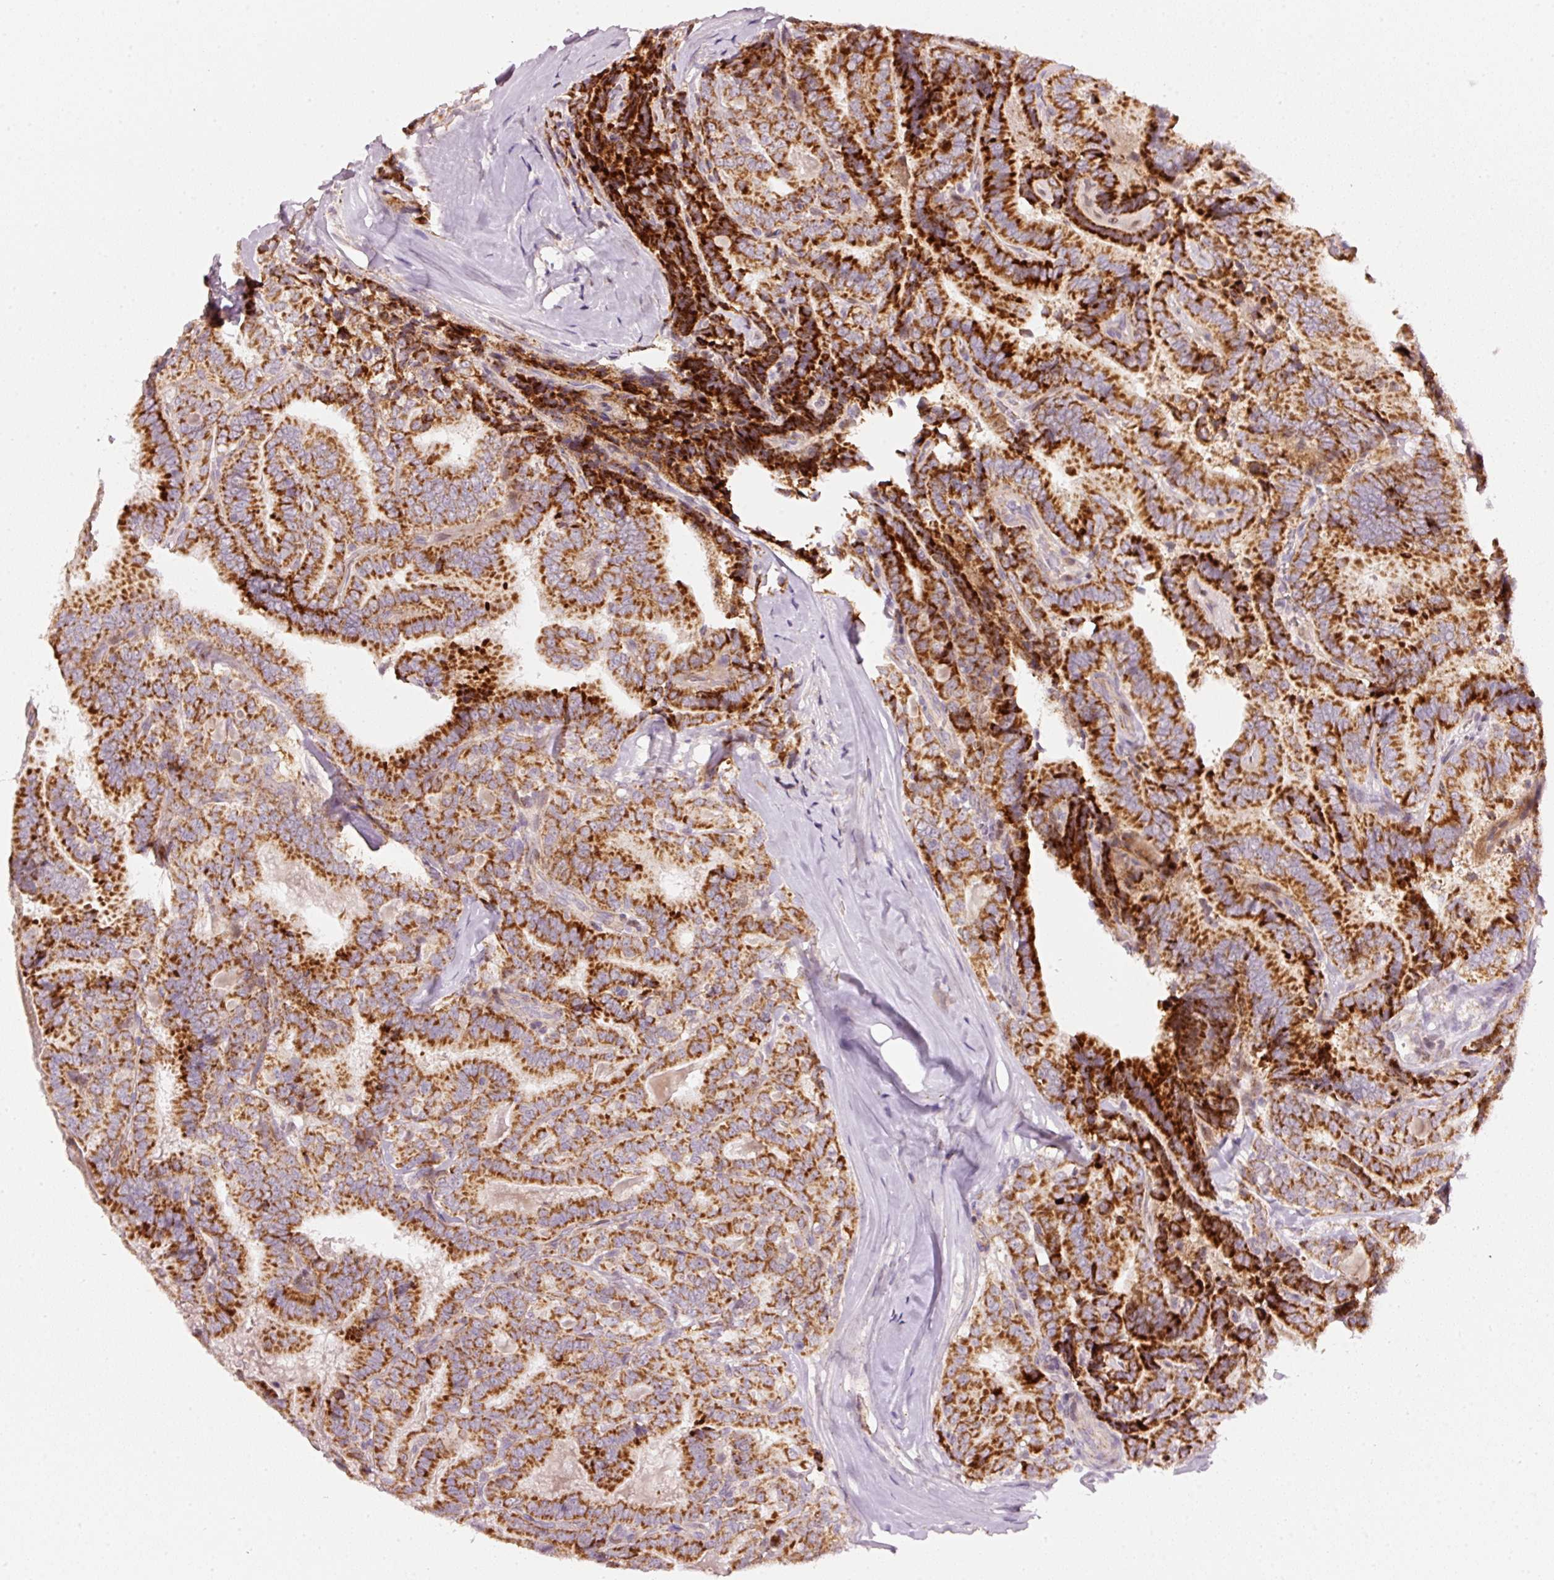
{"staining": {"intensity": "strong", "quantity": ">75%", "location": "cytoplasmic/membranous"}, "tissue": "thyroid cancer", "cell_type": "Tumor cells", "image_type": "cancer", "snomed": [{"axis": "morphology", "description": "Papillary adenocarcinoma, NOS"}, {"axis": "topography", "description": "Thyroid gland"}], "caption": "IHC photomicrograph of neoplastic tissue: thyroid papillary adenocarcinoma stained using immunohistochemistry (IHC) reveals high levels of strong protein expression localized specifically in the cytoplasmic/membranous of tumor cells, appearing as a cytoplasmic/membranous brown color.", "gene": "TOB2", "patient": {"sex": "male", "age": 61}}